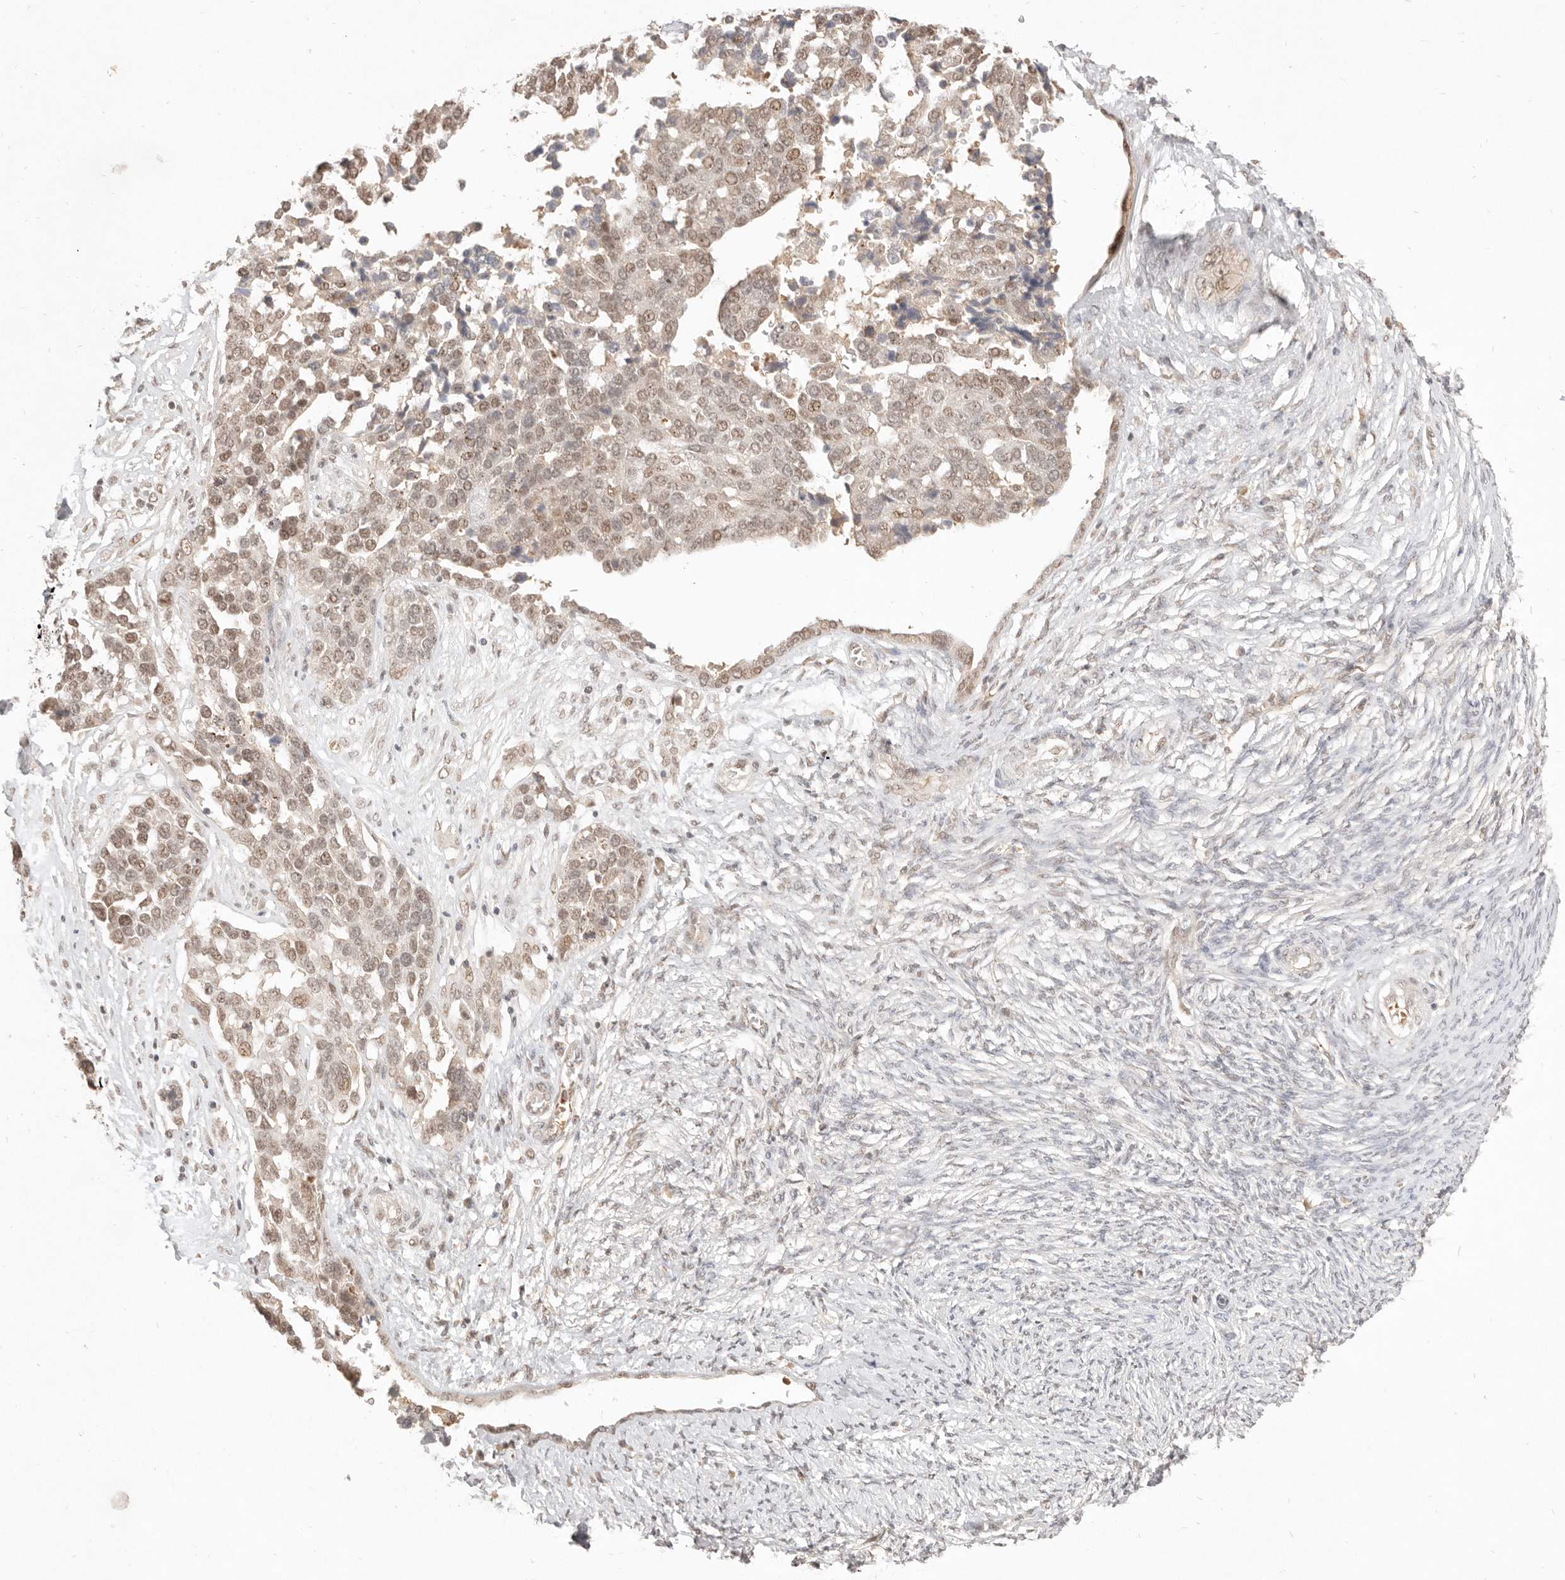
{"staining": {"intensity": "moderate", "quantity": ">75%", "location": "nuclear"}, "tissue": "ovarian cancer", "cell_type": "Tumor cells", "image_type": "cancer", "snomed": [{"axis": "morphology", "description": "Cystadenocarcinoma, serous, NOS"}, {"axis": "topography", "description": "Ovary"}], "caption": "Immunohistochemistry (IHC) histopathology image of neoplastic tissue: serous cystadenocarcinoma (ovarian) stained using immunohistochemistry exhibits medium levels of moderate protein expression localized specifically in the nuclear of tumor cells, appearing as a nuclear brown color.", "gene": "MEP1A", "patient": {"sex": "female", "age": 44}}